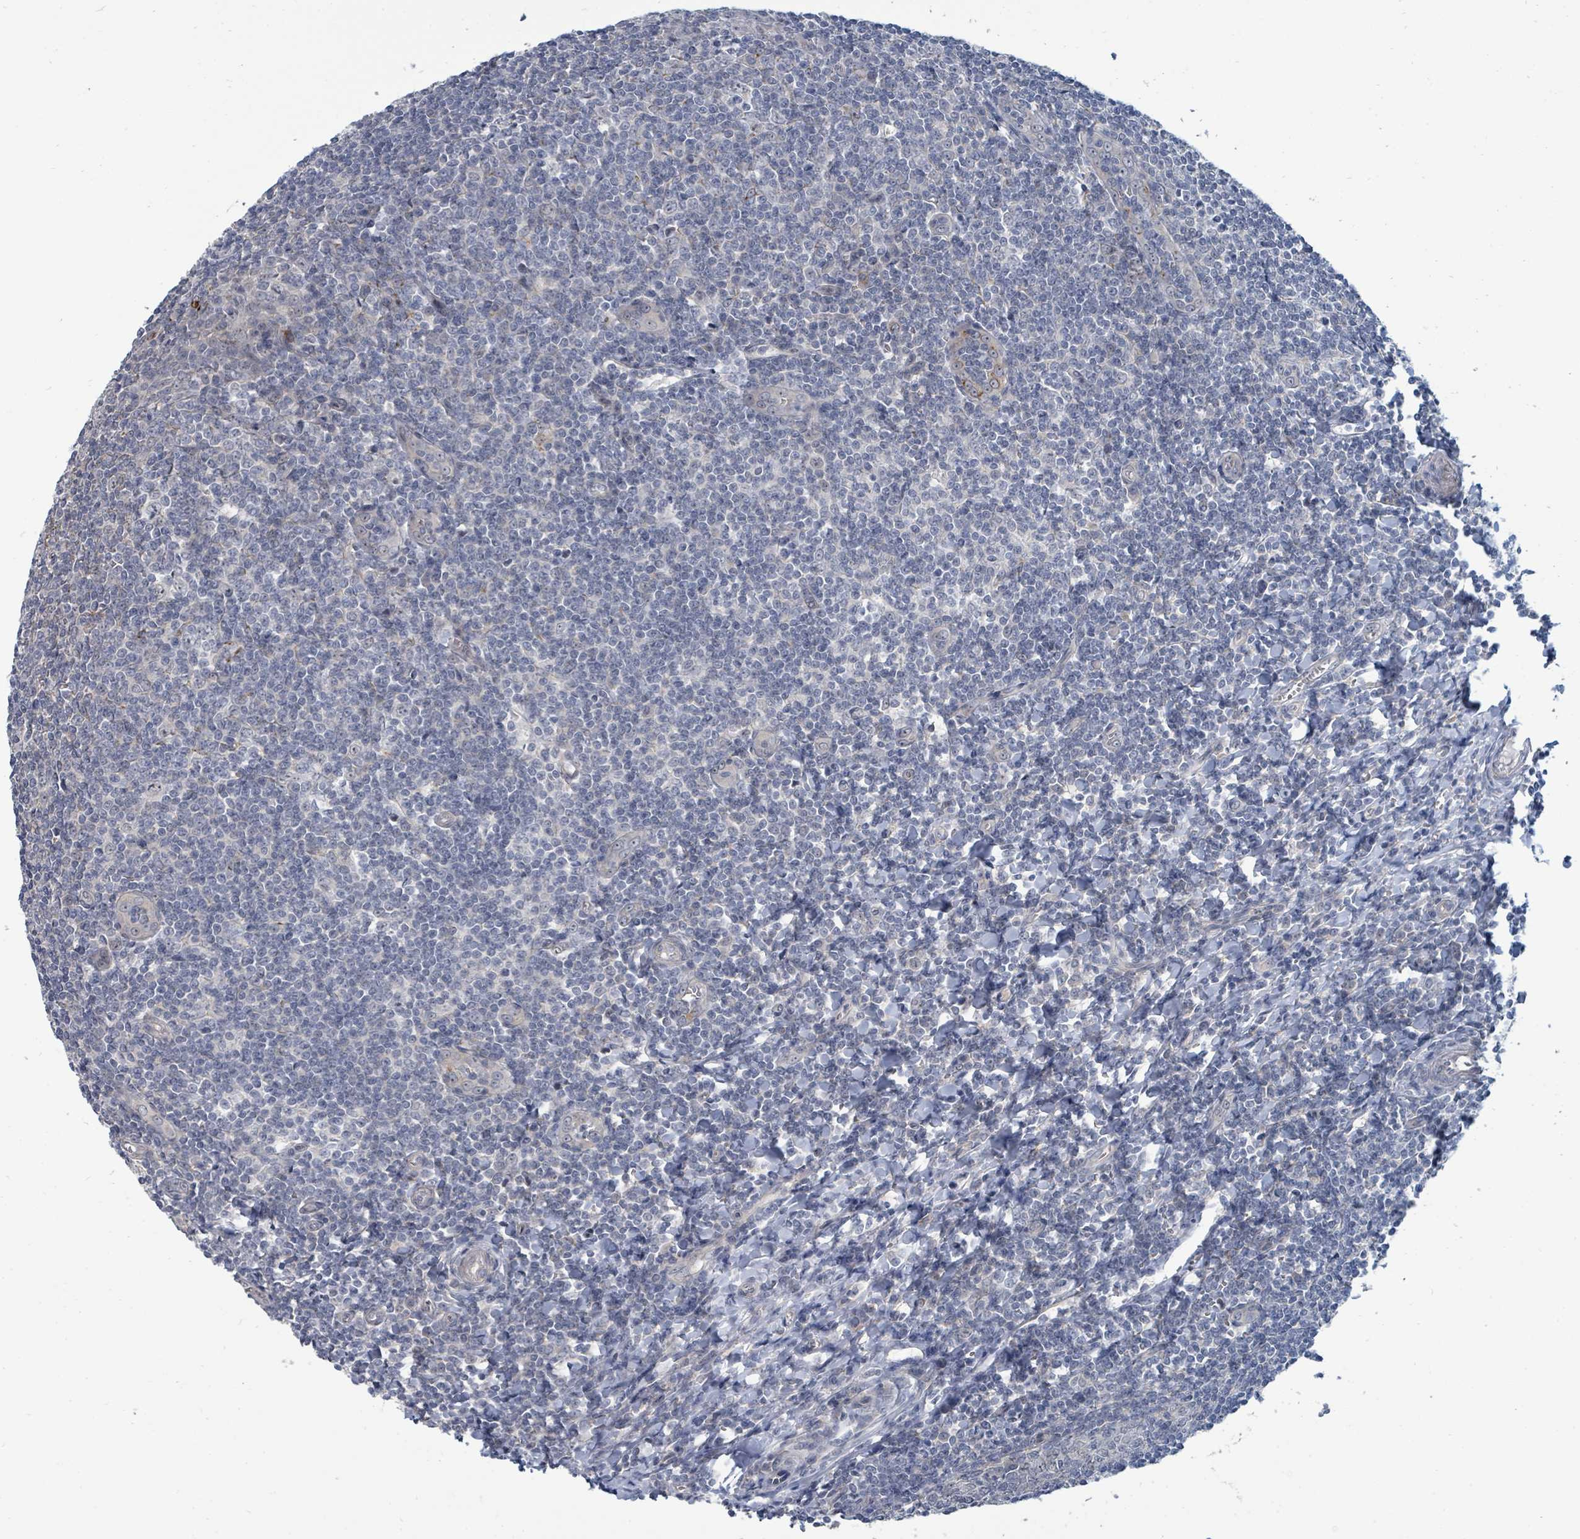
{"staining": {"intensity": "negative", "quantity": "none", "location": "none"}, "tissue": "tonsil", "cell_type": "Germinal center cells", "image_type": "normal", "snomed": [{"axis": "morphology", "description": "Normal tissue, NOS"}, {"axis": "topography", "description": "Tonsil"}], "caption": "The immunohistochemistry photomicrograph has no significant positivity in germinal center cells of tonsil. (DAB IHC with hematoxylin counter stain).", "gene": "TRDMT1", "patient": {"sex": "male", "age": 27}}